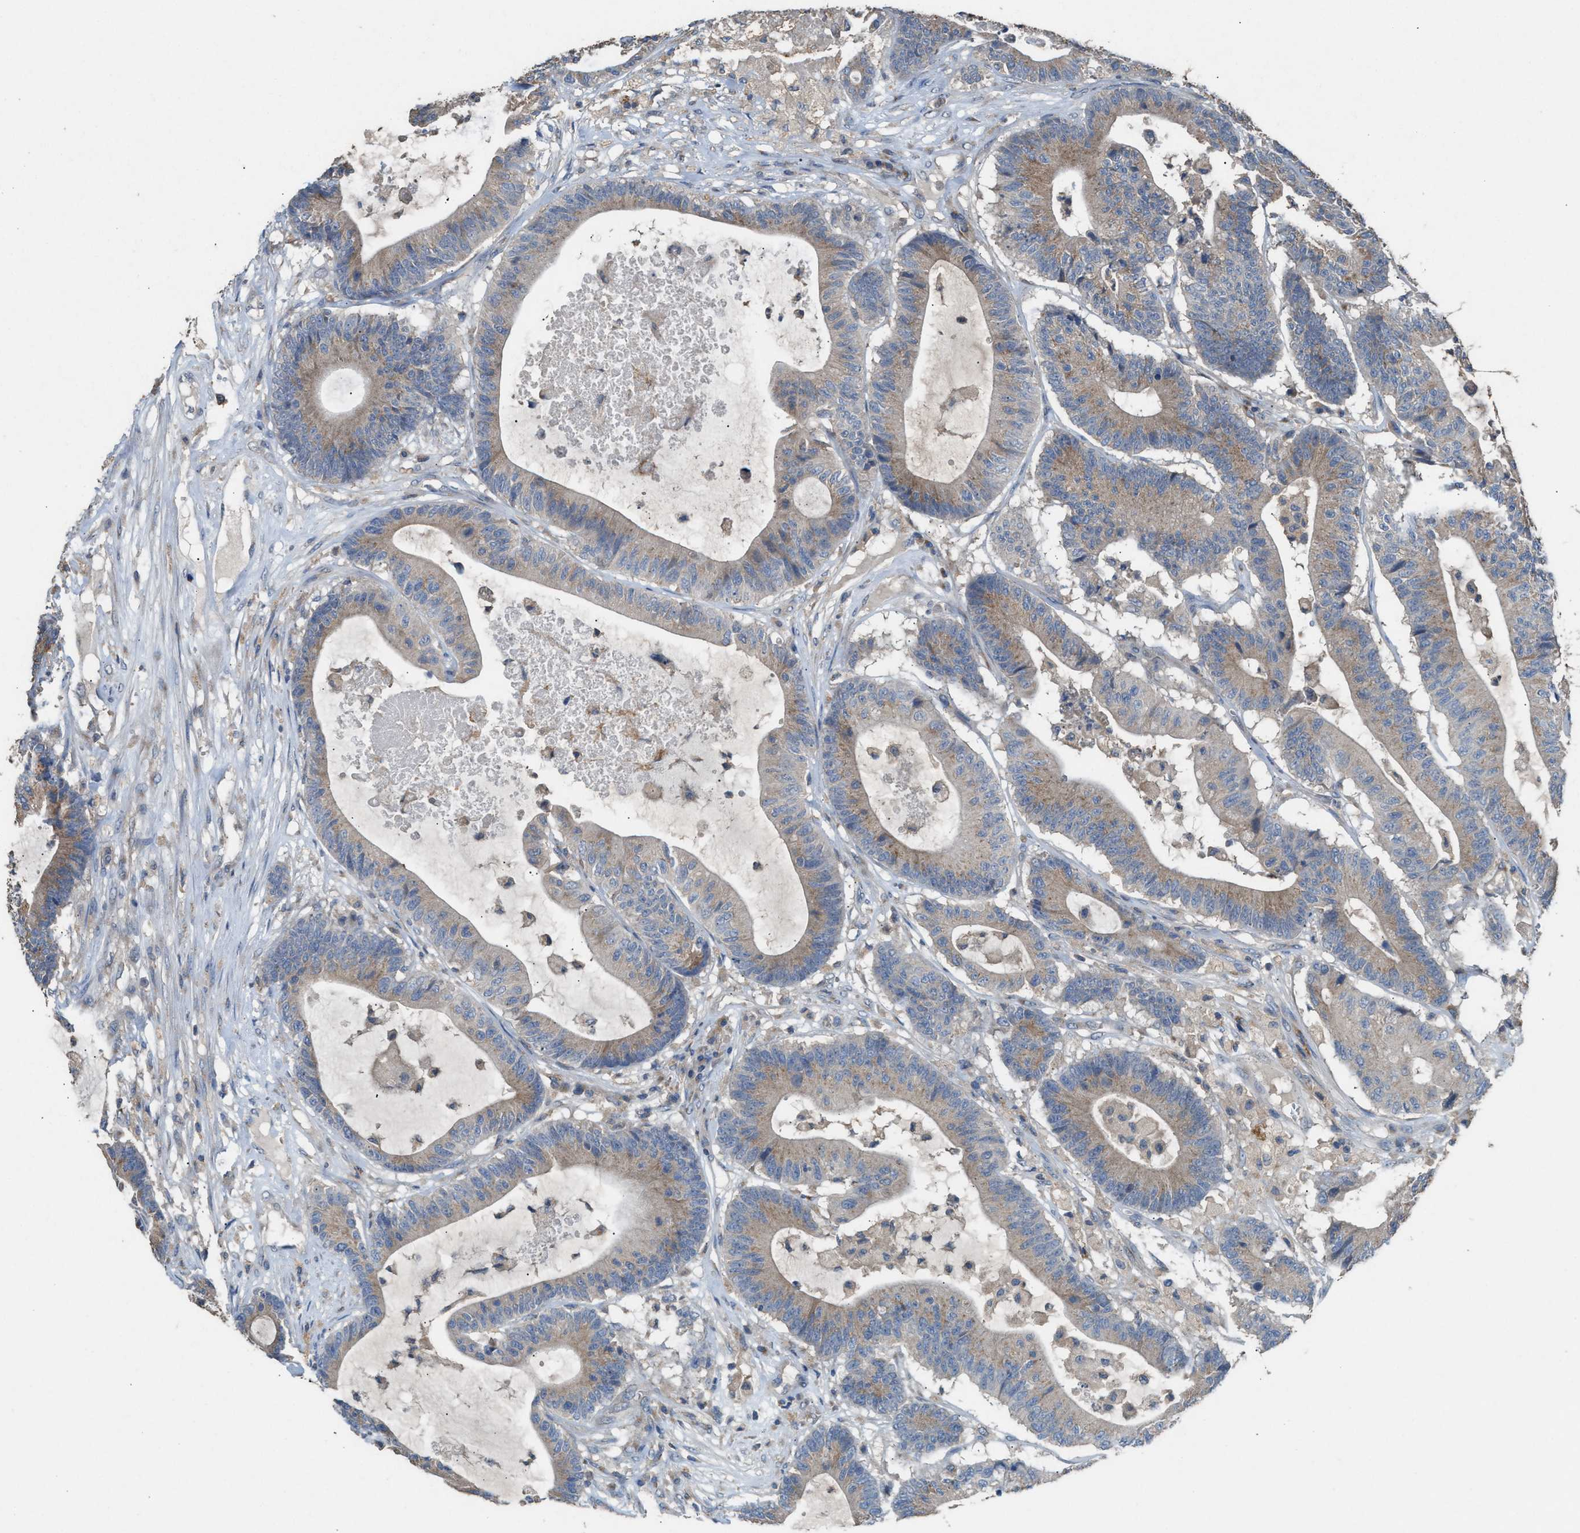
{"staining": {"intensity": "weak", "quantity": ">75%", "location": "cytoplasmic/membranous"}, "tissue": "colorectal cancer", "cell_type": "Tumor cells", "image_type": "cancer", "snomed": [{"axis": "morphology", "description": "Adenocarcinoma, NOS"}, {"axis": "topography", "description": "Colon"}], "caption": "About >75% of tumor cells in human colorectal cancer (adenocarcinoma) display weak cytoplasmic/membranous protein staining as visualized by brown immunohistochemical staining.", "gene": "TPK1", "patient": {"sex": "female", "age": 84}}